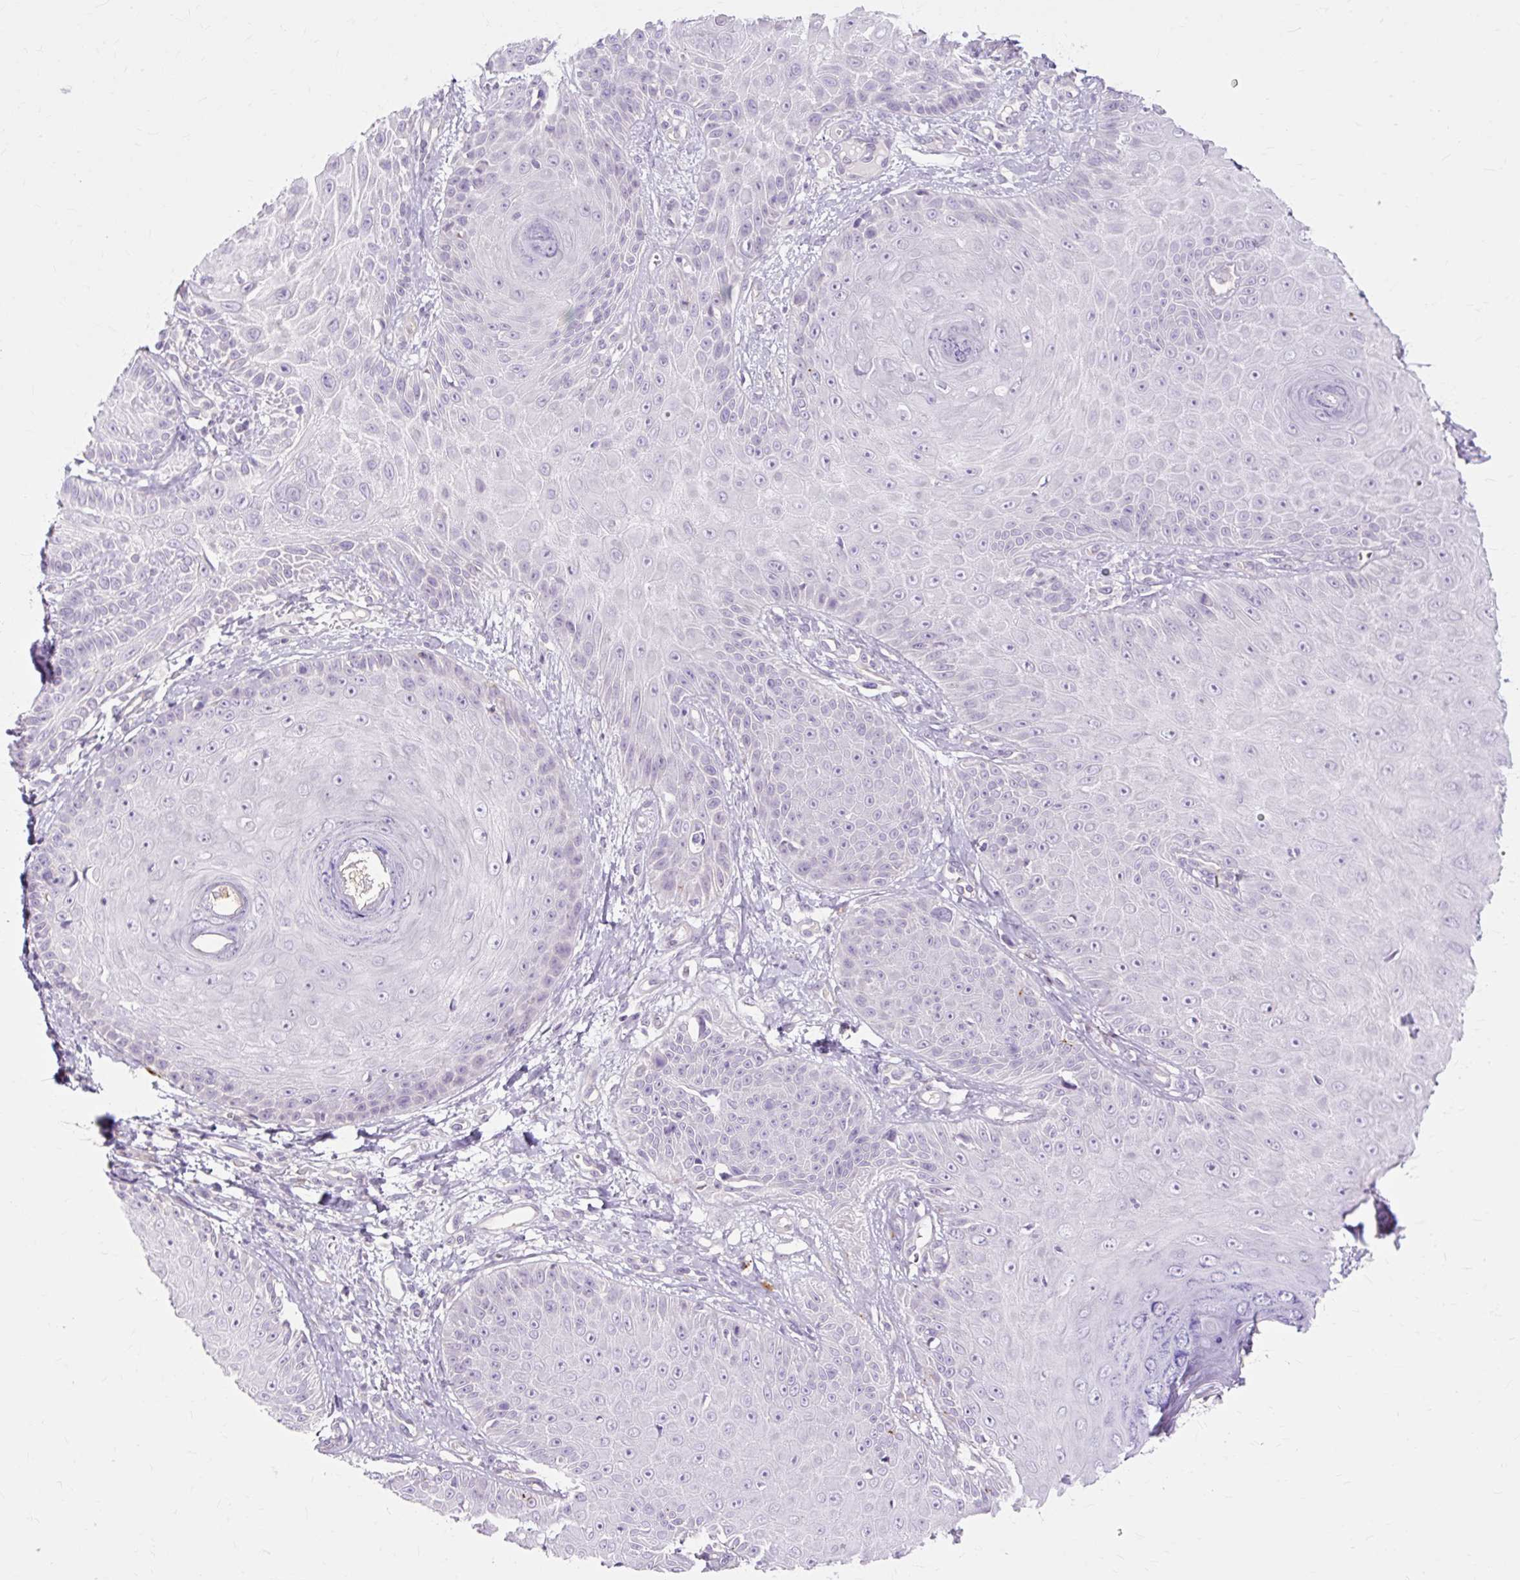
{"staining": {"intensity": "negative", "quantity": "none", "location": "none"}, "tissue": "skin cancer", "cell_type": "Tumor cells", "image_type": "cancer", "snomed": [{"axis": "morphology", "description": "Squamous cell carcinoma, NOS"}, {"axis": "topography", "description": "Skin"}], "caption": "Micrograph shows no protein expression in tumor cells of skin cancer tissue.", "gene": "ZNF35", "patient": {"sex": "male", "age": 86}}